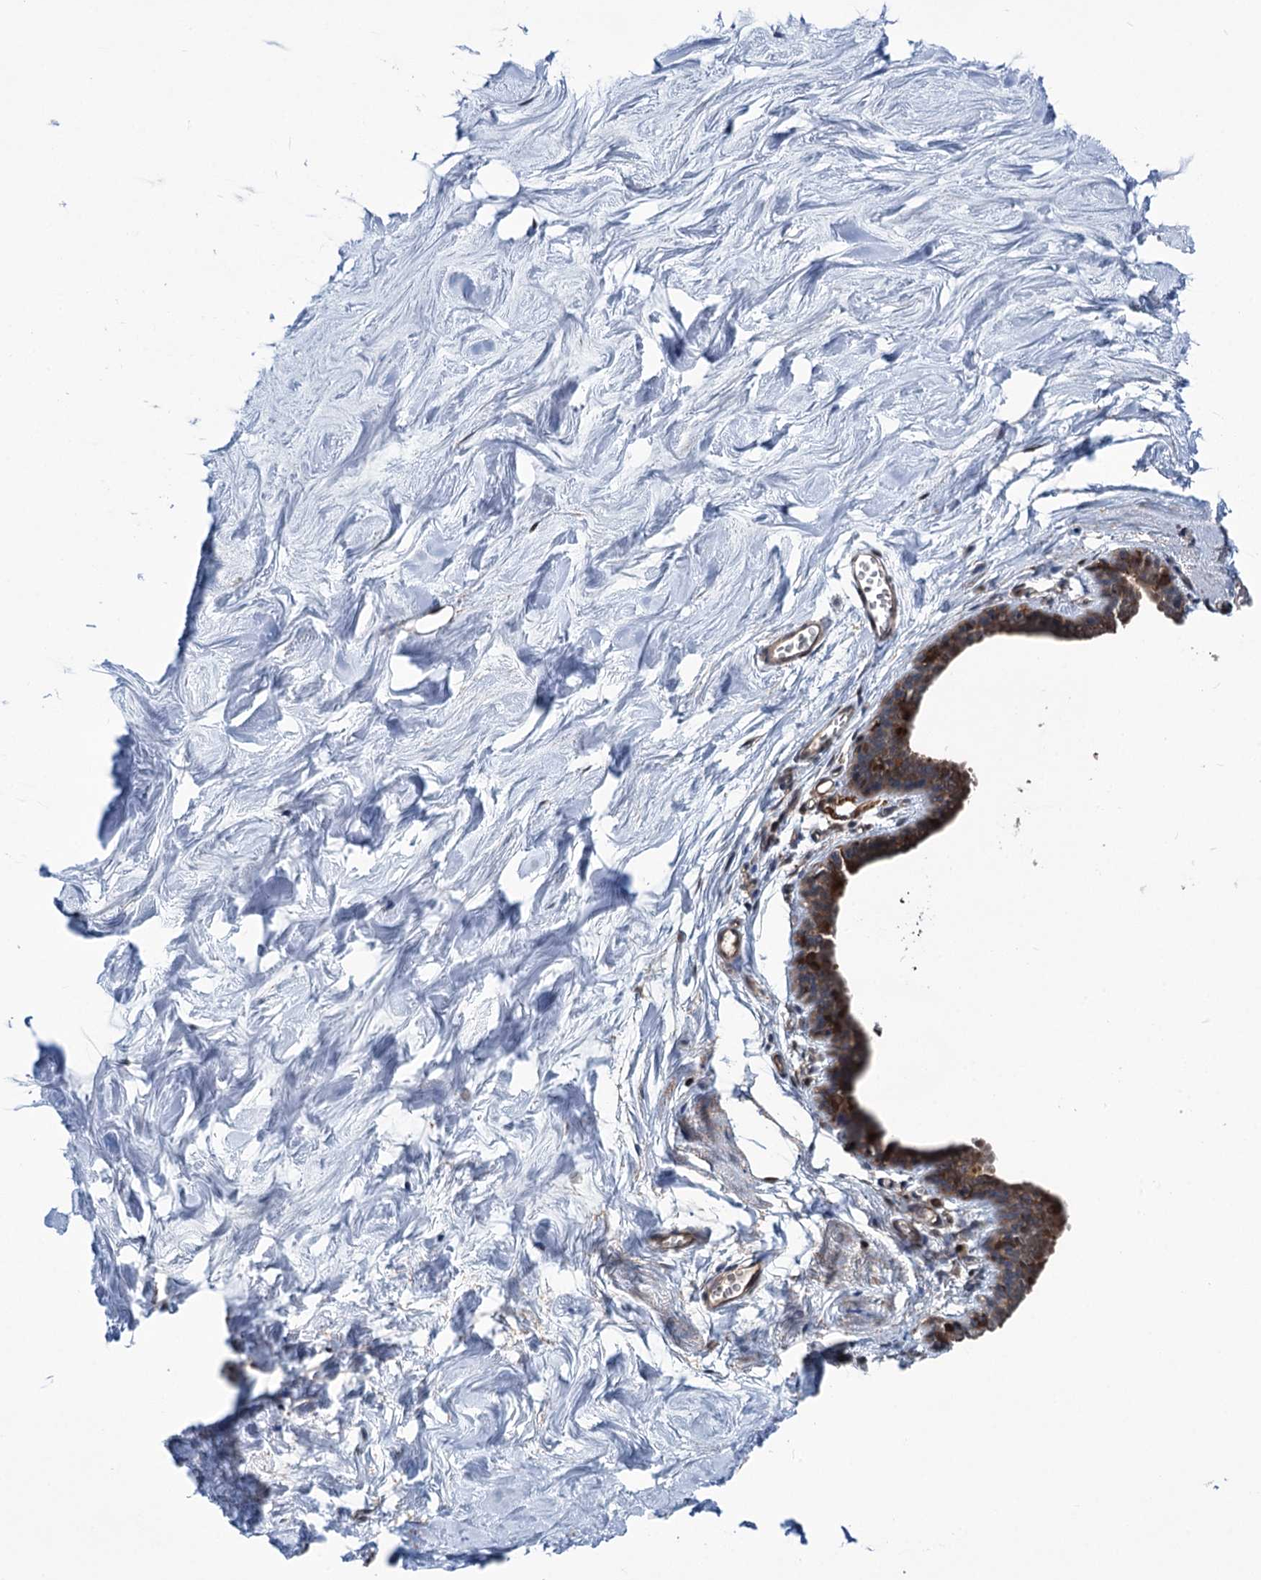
{"staining": {"intensity": "moderate", "quantity": "25%-75%", "location": "cytoplasmic/membranous"}, "tissue": "breast", "cell_type": "Adipocytes", "image_type": "normal", "snomed": [{"axis": "morphology", "description": "Normal tissue, NOS"}, {"axis": "topography", "description": "Breast"}], "caption": "IHC of normal human breast shows medium levels of moderate cytoplasmic/membranous expression in about 25%-75% of adipocytes.", "gene": "GPBP1", "patient": {"sex": "female", "age": 27}}